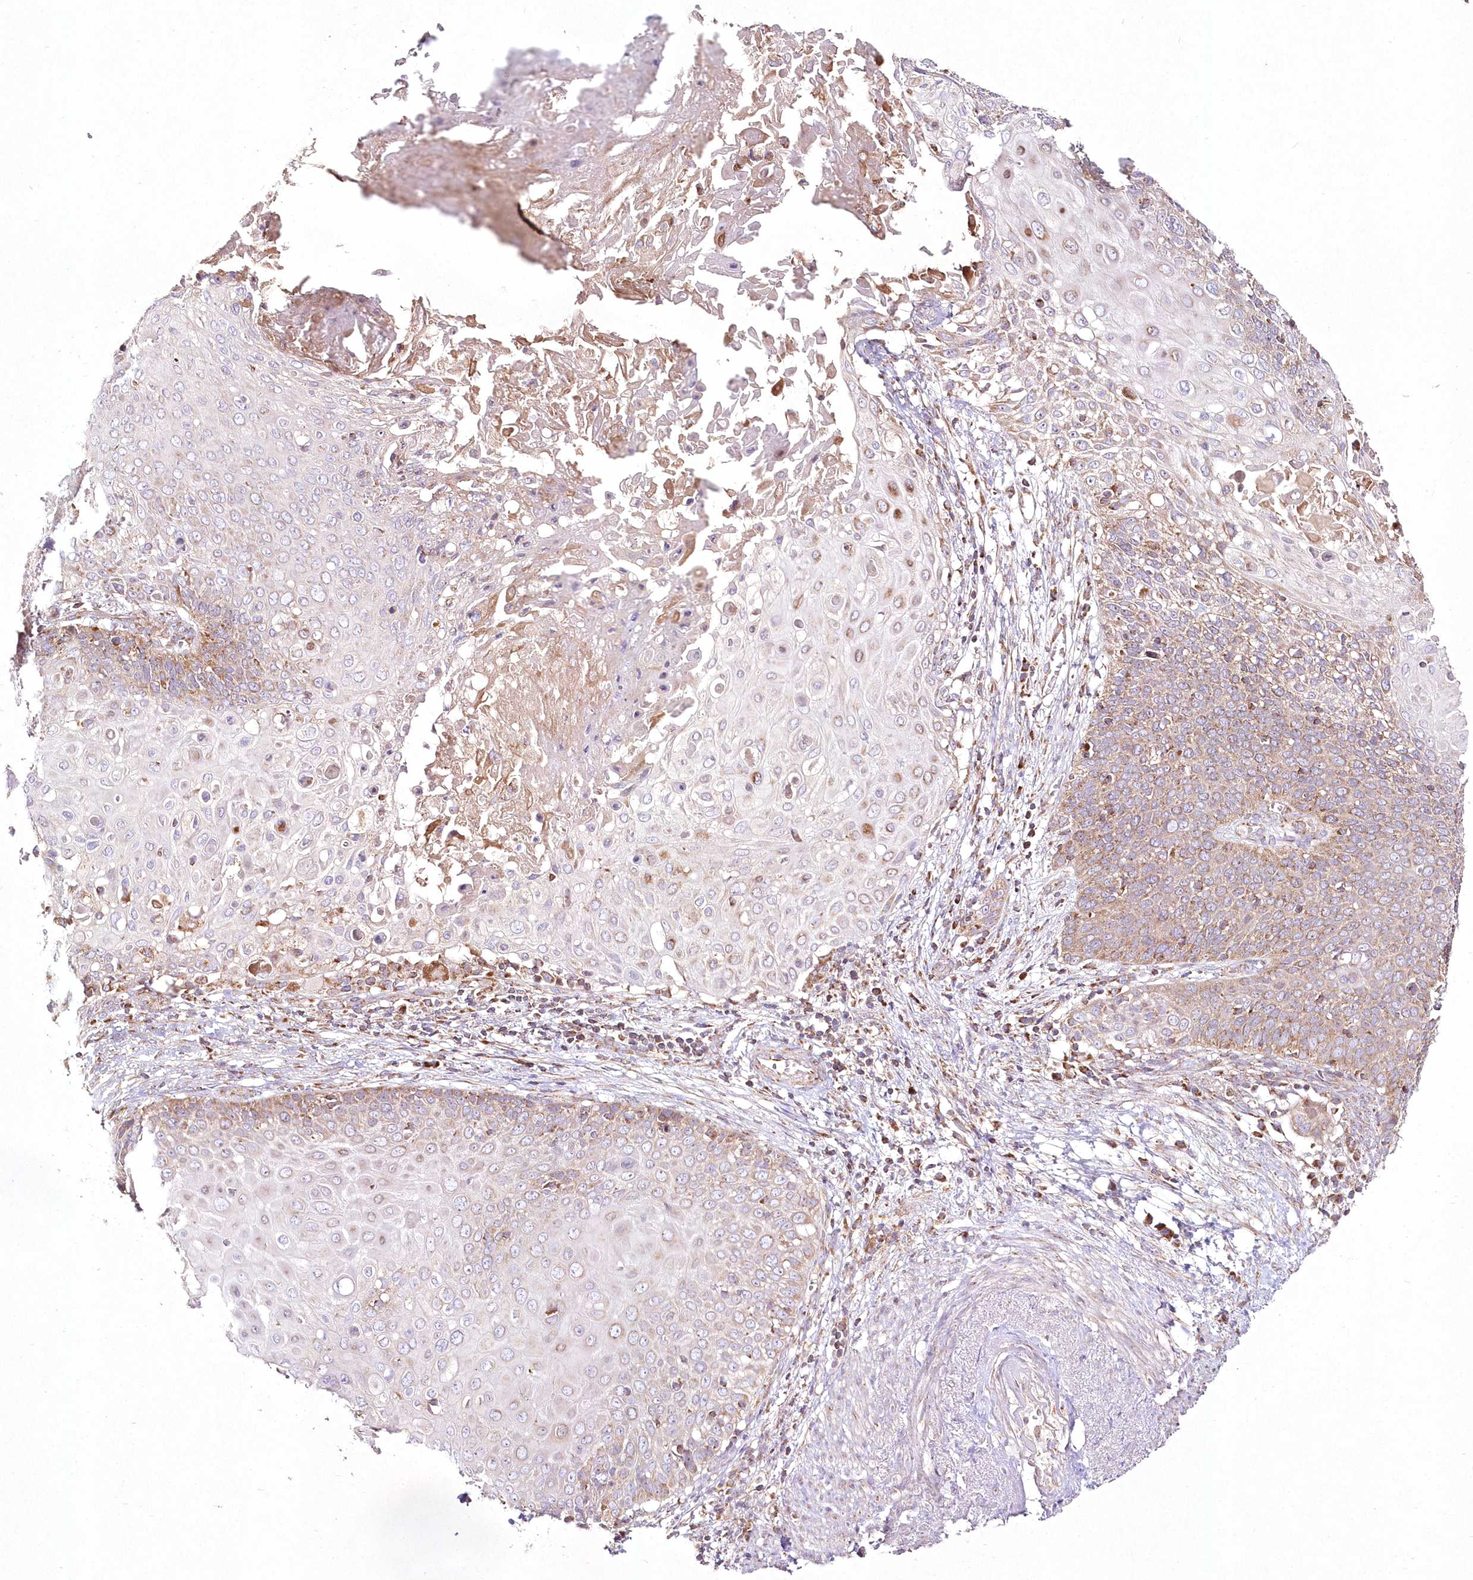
{"staining": {"intensity": "weak", "quantity": "25%-75%", "location": "cytoplasmic/membranous"}, "tissue": "cervical cancer", "cell_type": "Tumor cells", "image_type": "cancer", "snomed": [{"axis": "morphology", "description": "Squamous cell carcinoma, NOS"}, {"axis": "topography", "description": "Cervix"}], "caption": "This histopathology image shows squamous cell carcinoma (cervical) stained with immunohistochemistry to label a protein in brown. The cytoplasmic/membranous of tumor cells show weak positivity for the protein. Nuclei are counter-stained blue.", "gene": "DNA2", "patient": {"sex": "female", "age": 39}}